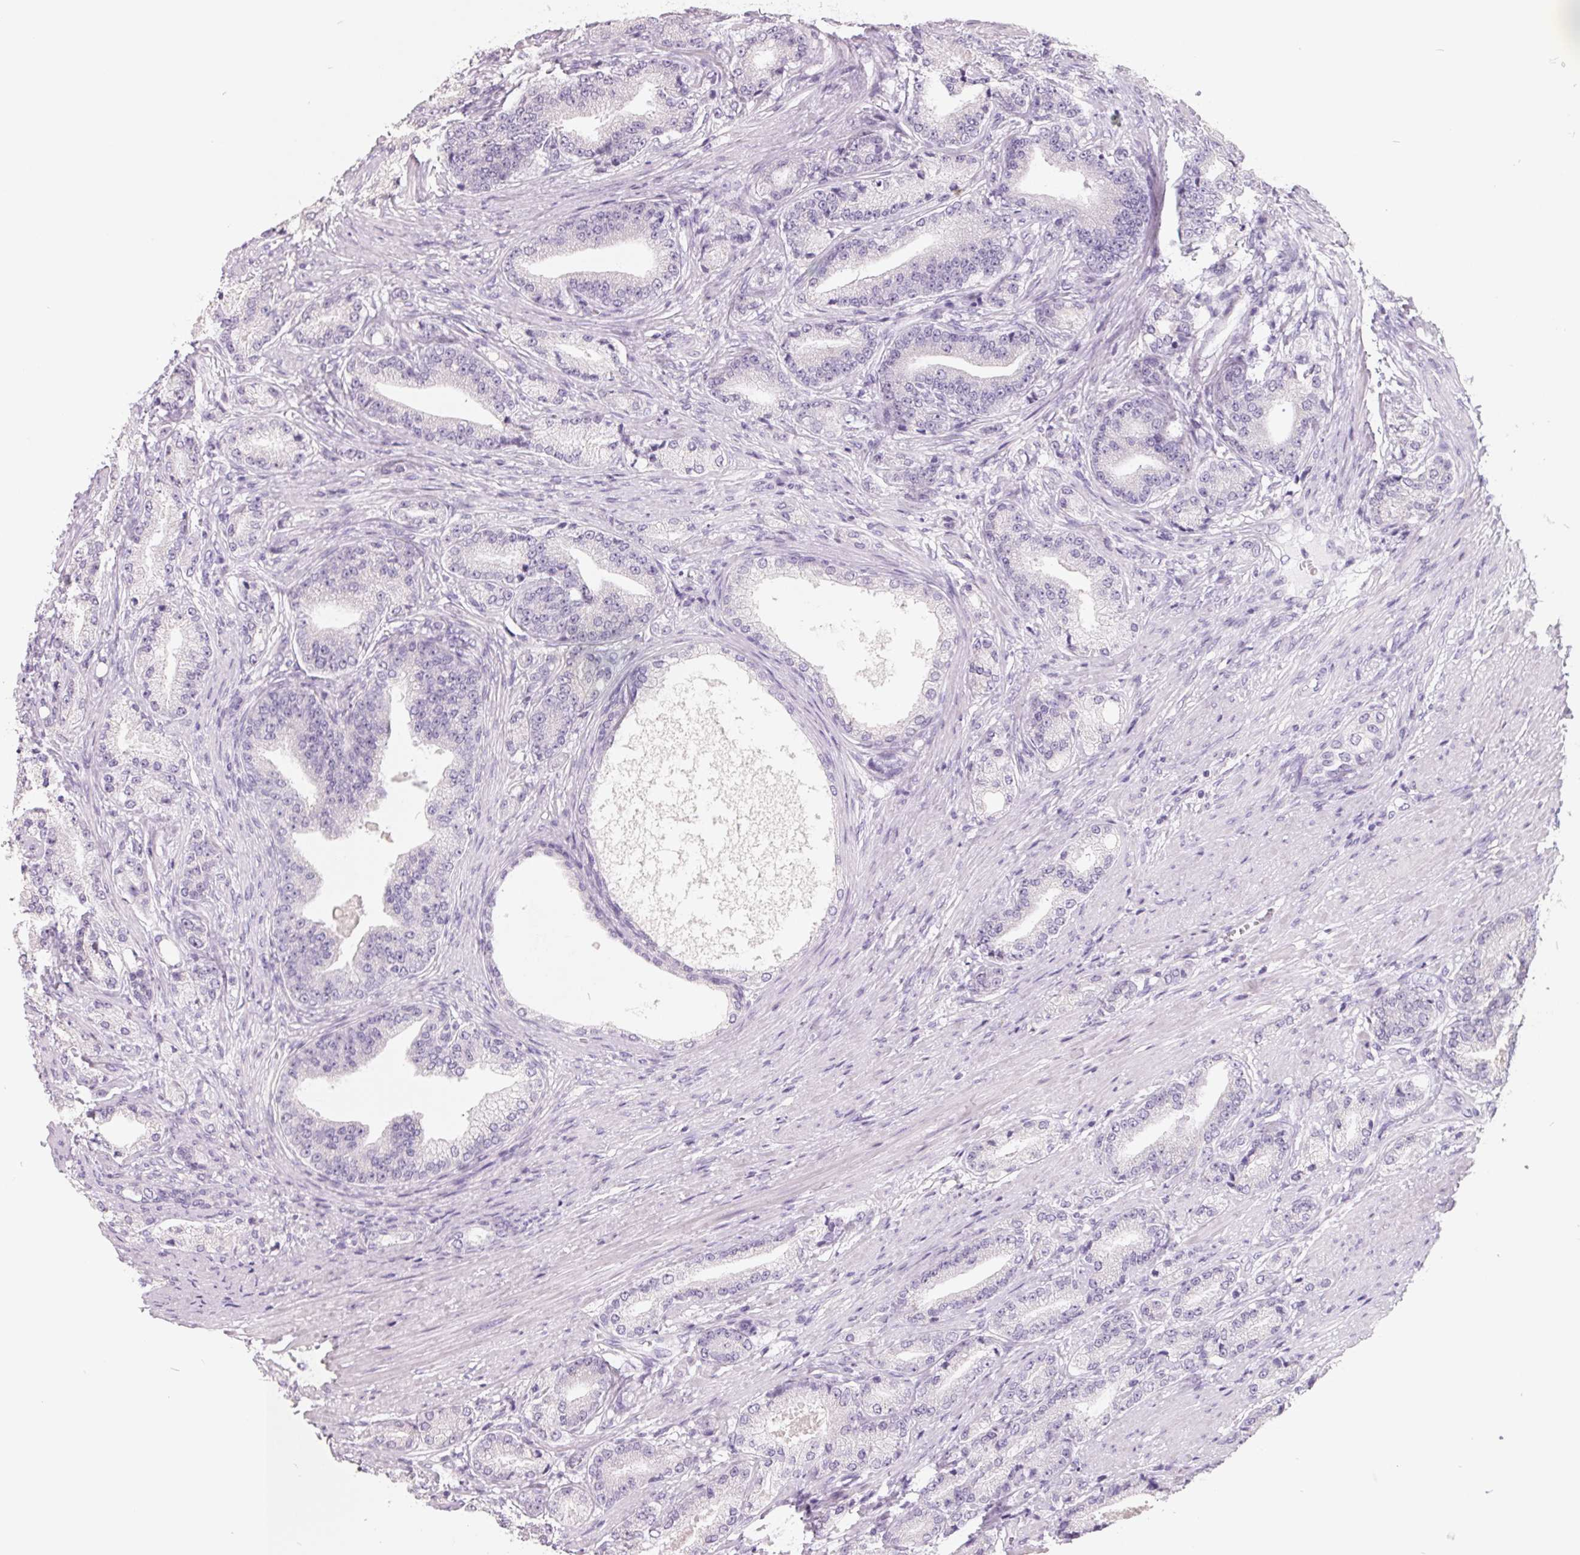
{"staining": {"intensity": "negative", "quantity": "none", "location": "none"}, "tissue": "prostate cancer", "cell_type": "Tumor cells", "image_type": "cancer", "snomed": [{"axis": "morphology", "description": "Adenocarcinoma, High grade"}, {"axis": "topography", "description": "Prostate and seminal vesicle, NOS"}], "caption": "This is a photomicrograph of IHC staining of adenocarcinoma (high-grade) (prostate), which shows no expression in tumor cells.", "gene": "FTCD", "patient": {"sex": "male", "age": 61}}